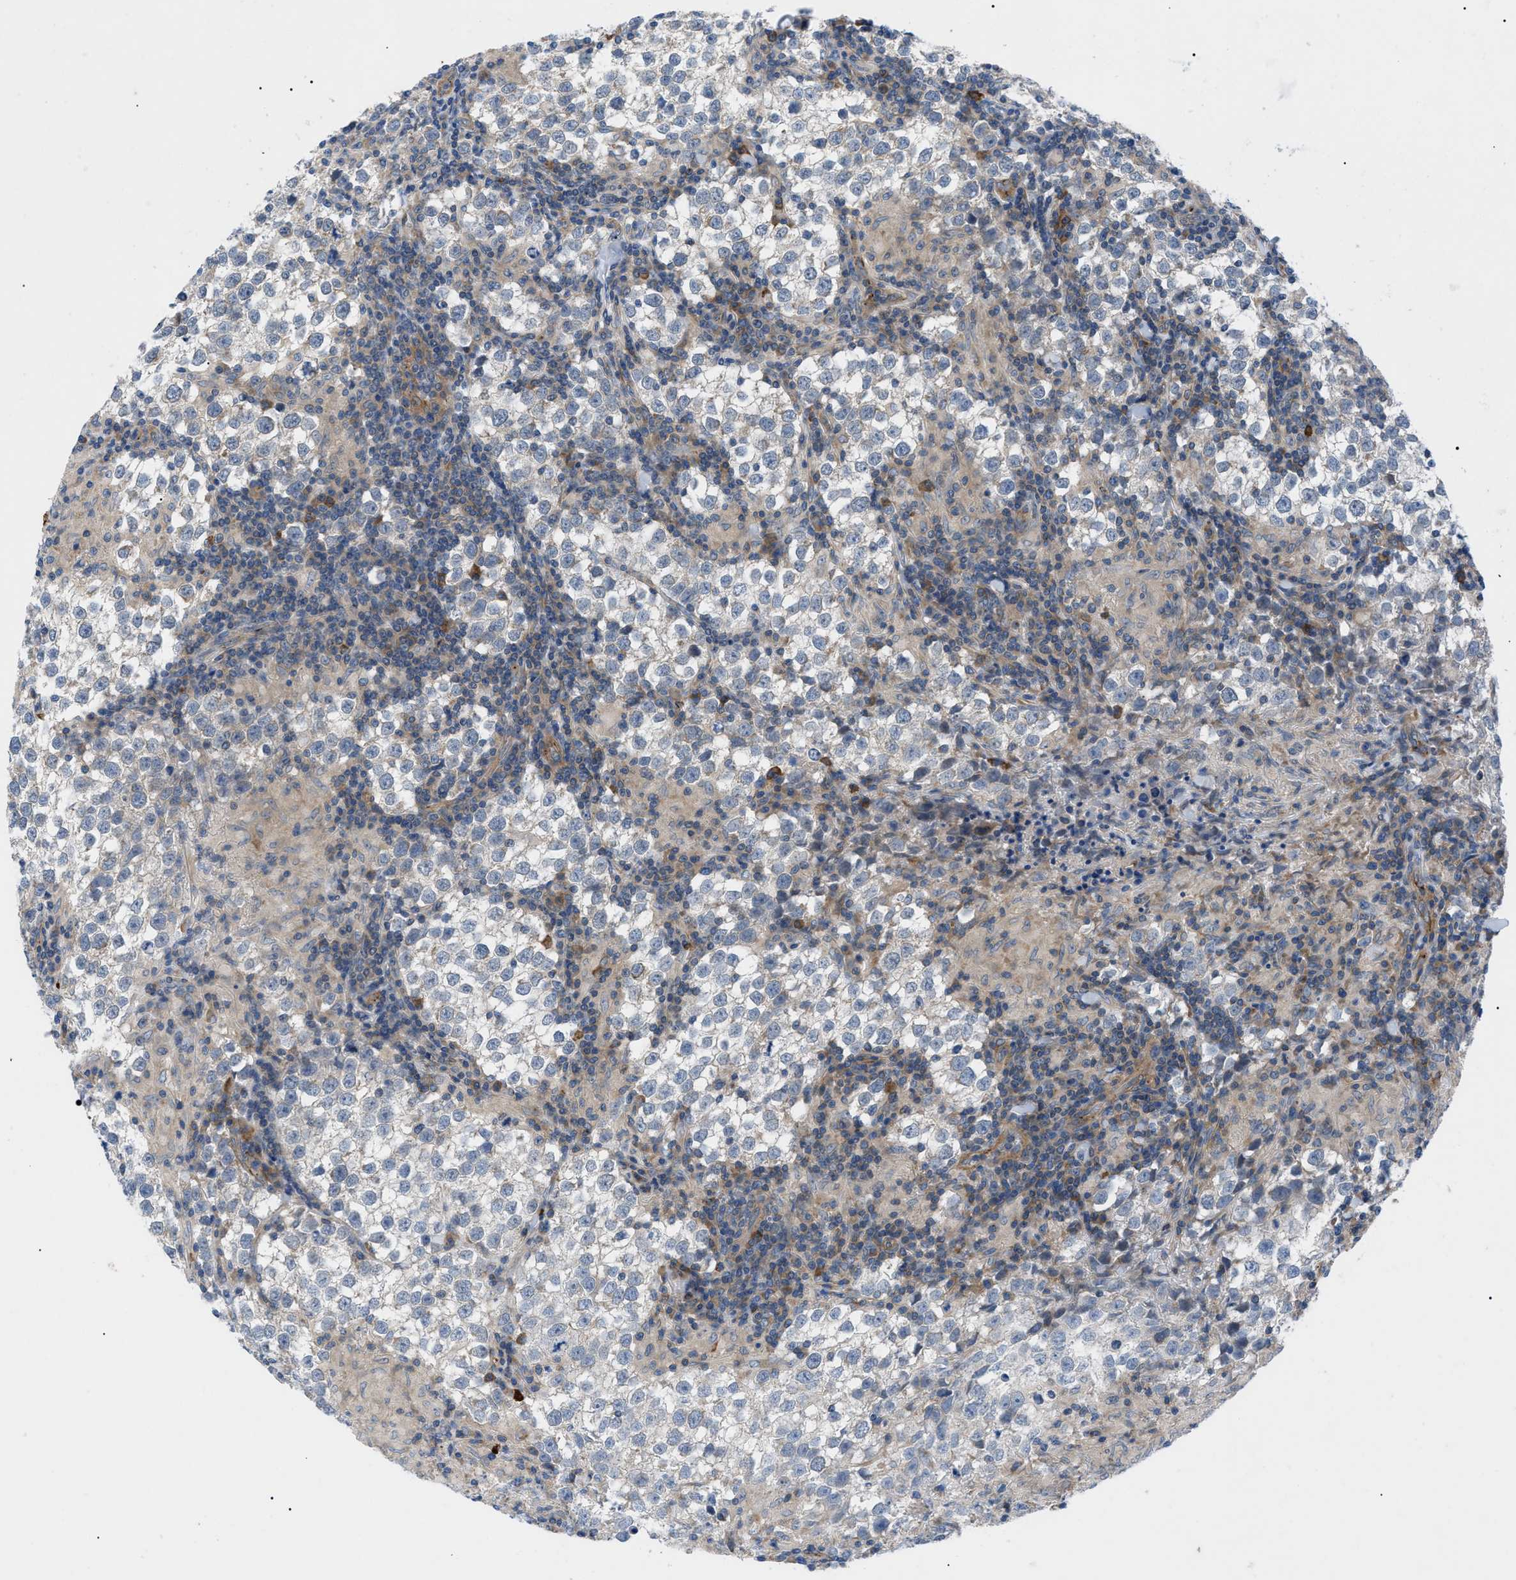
{"staining": {"intensity": "negative", "quantity": "none", "location": "none"}, "tissue": "testis cancer", "cell_type": "Tumor cells", "image_type": "cancer", "snomed": [{"axis": "morphology", "description": "Seminoma, NOS"}, {"axis": "morphology", "description": "Carcinoma, Embryonal, NOS"}, {"axis": "topography", "description": "Testis"}], "caption": "Immunohistochemical staining of testis cancer shows no significant positivity in tumor cells. (DAB immunohistochemistry (IHC) with hematoxylin counter stain).", "gene": "HSPB8", "patient": {"sex": "male", "age": 36}}